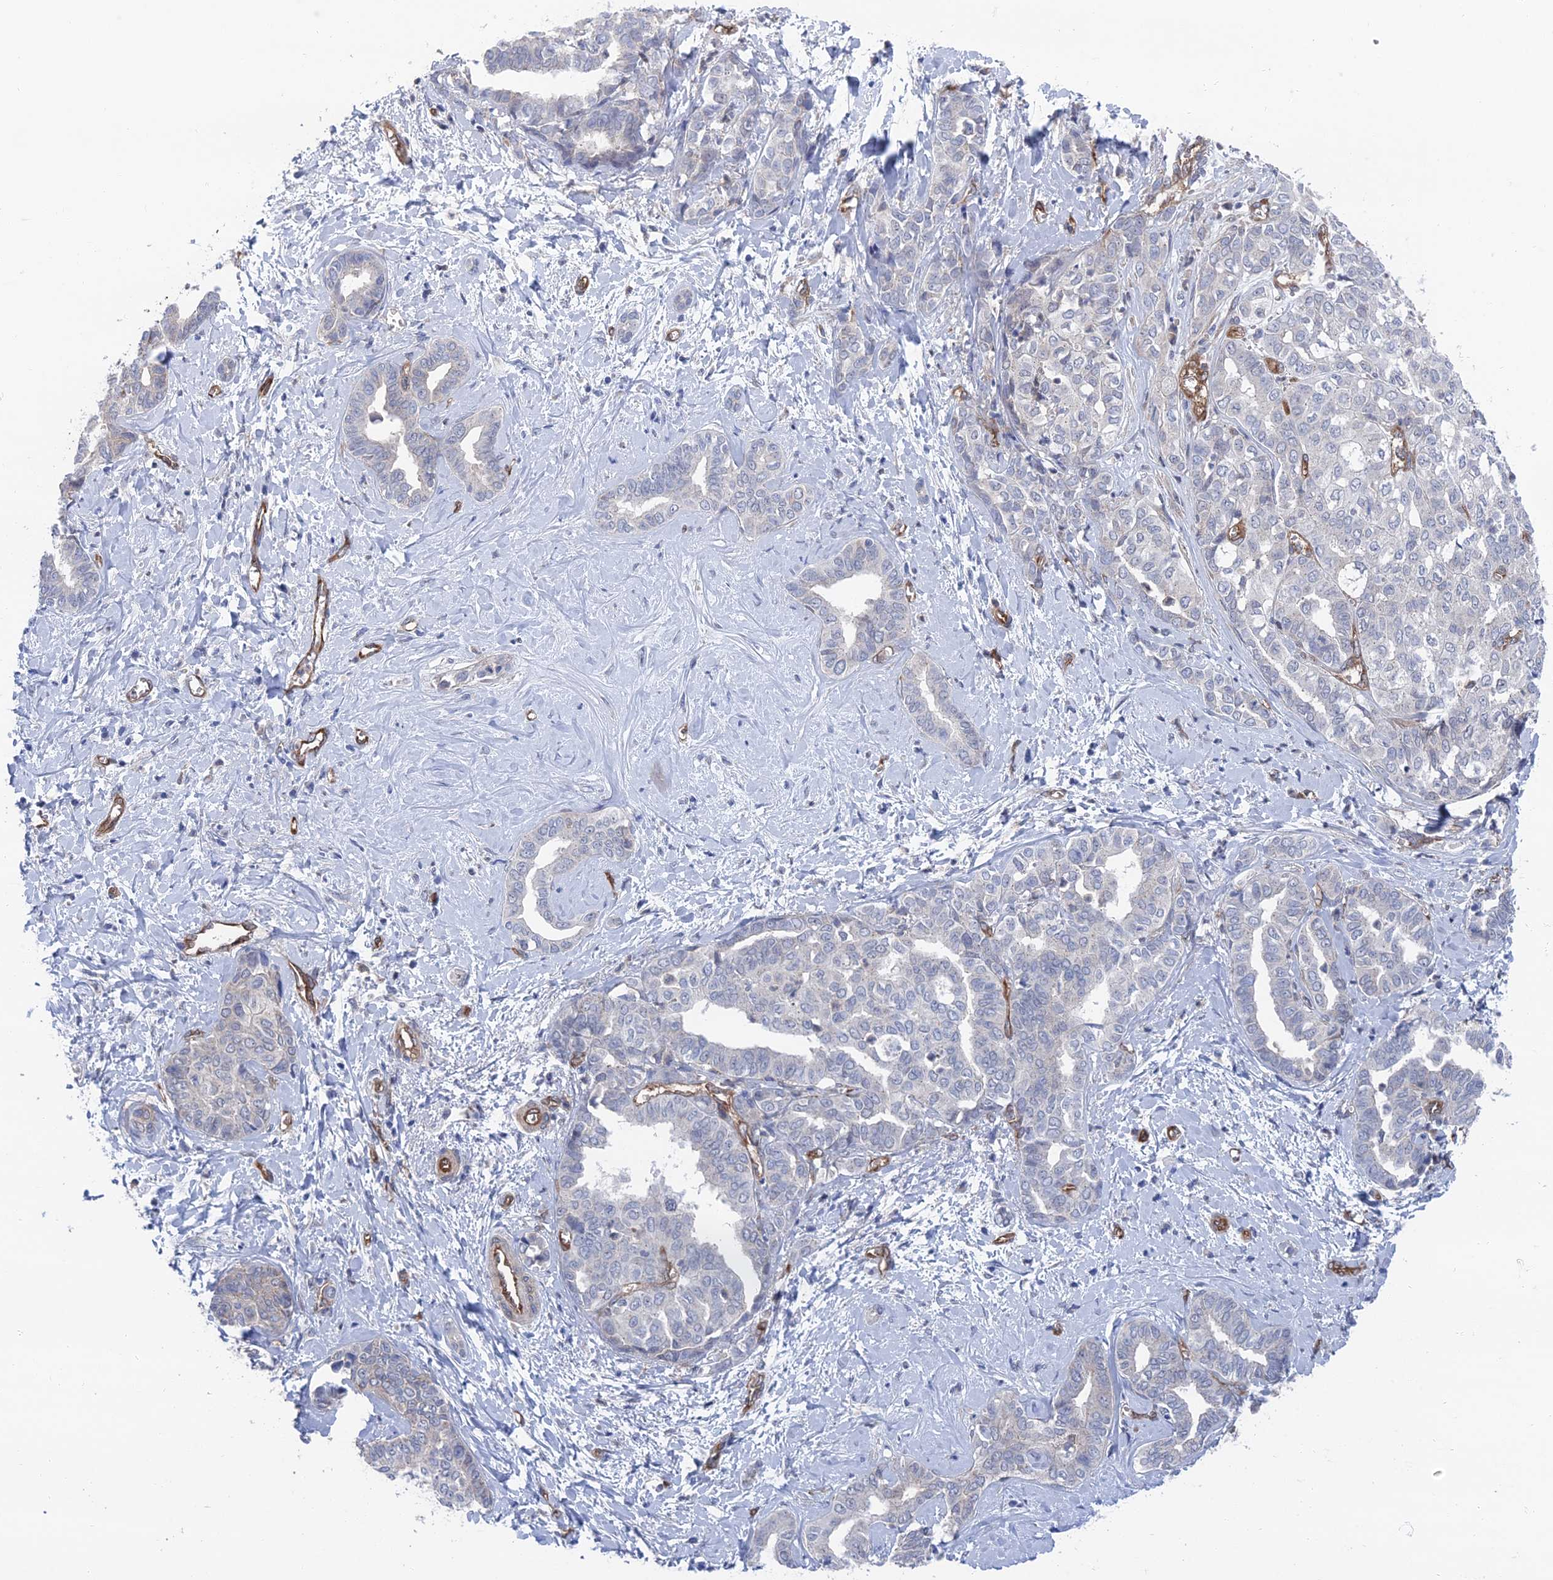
{"staining": {"intensity": "negative", "quantity": "none", "location": "none"}, "tissue": "liver cancer", "cell_type": "Tumor cells", "image_type": "cancer", "snomed": [{"axis": "morphology", "description": "Cholangiocarcinoma"}, {"axis": "topography", "description": "Liver"}], "caption": "The image displays no significant expression in tumor cells of liver cancer.", "gene": "ARAP3", "patient": {"sex": "female", "age": 77}}